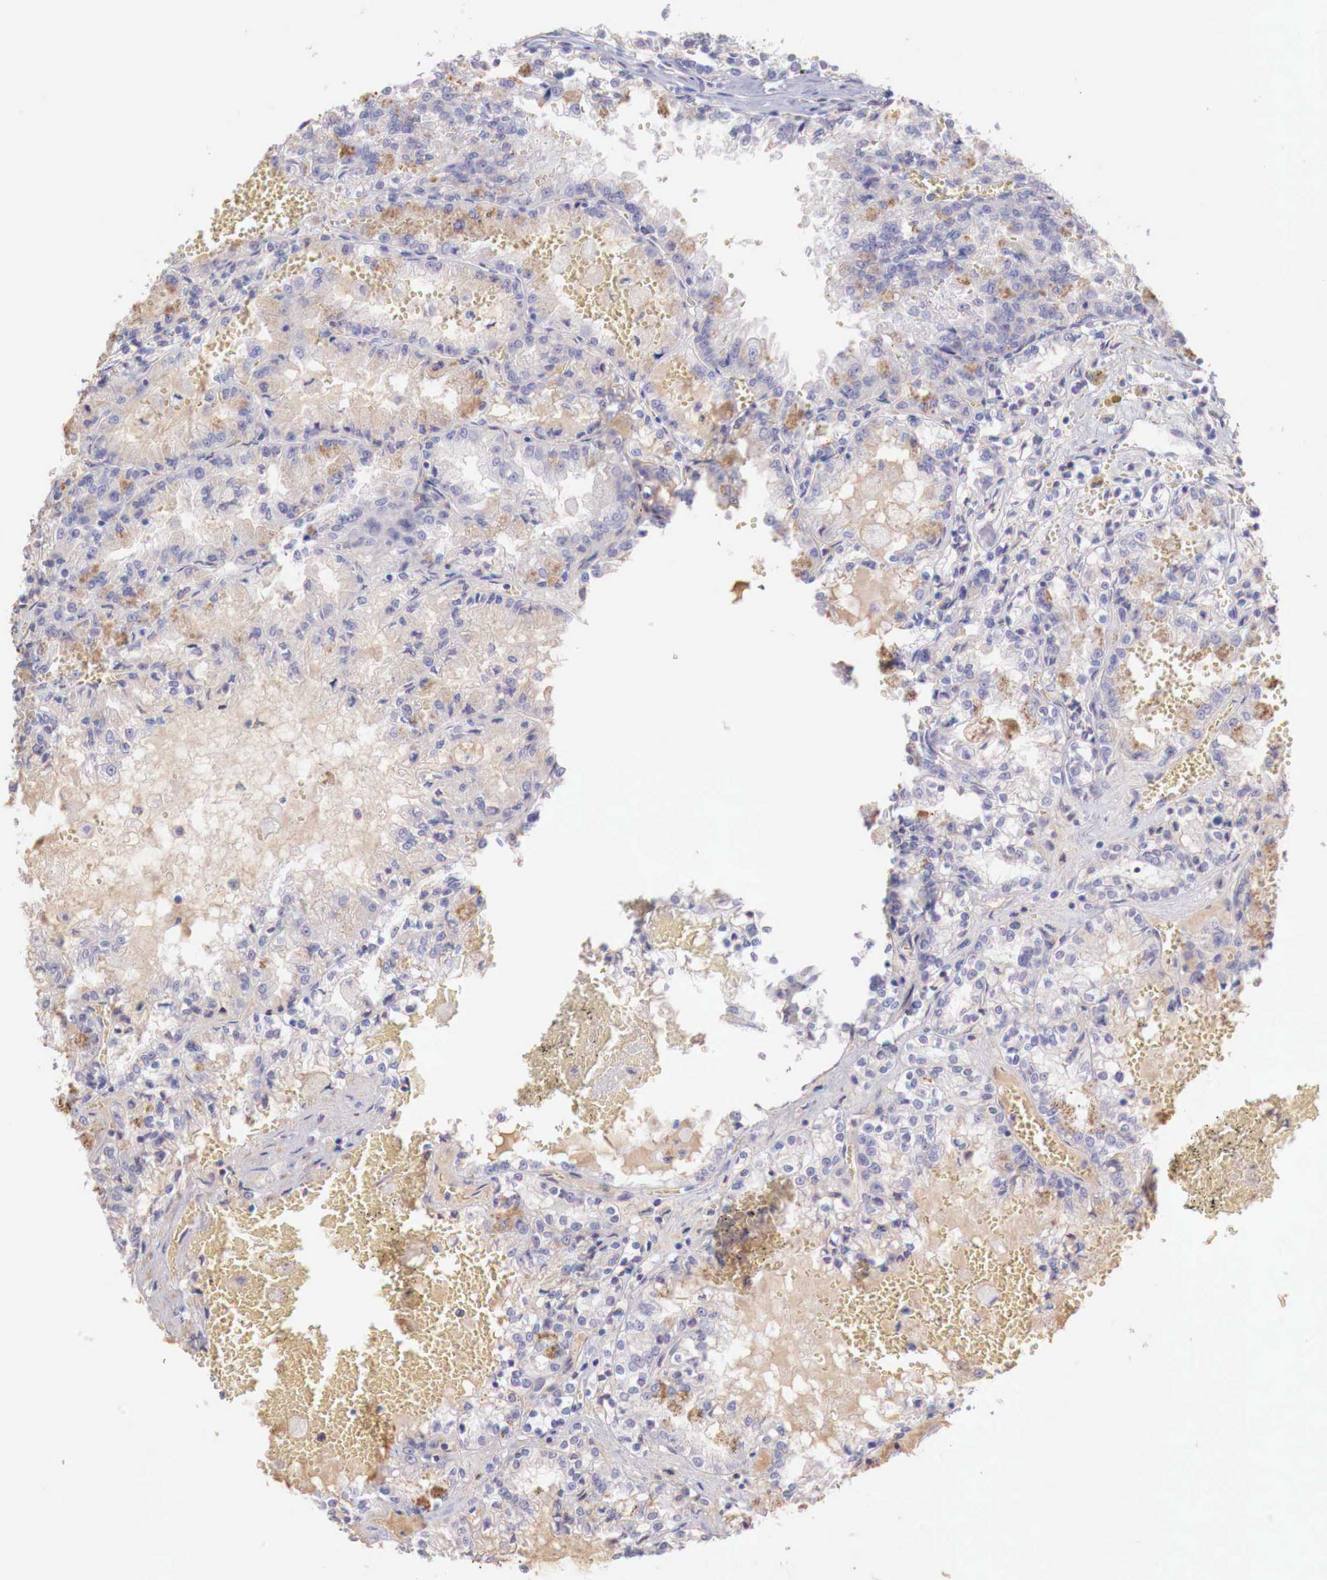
{"staining": {"intensity": "weak", "quantity": "<25%", "location": "cytoplasmic/membranous"}, "tissue": "renal cancer", "cell_type": "Tumor cells", "image_type": "cancer", "snomed": [{"axis": "morphology", "description": "Adenocarcinoma, NOS"}, {"axis": "topography", "description": "Kidney"}], "caption": "This photomicrograph is of adenocarcinoma (renal) stained with immunohistochemistry to label a protein in brown with the nuclei are counter-stained blue. There is no expression in tumor cells. Nuclei are stained in blue.", "gene": "XPNPEP2", "patient": {"sex": "female", "age": 56}}